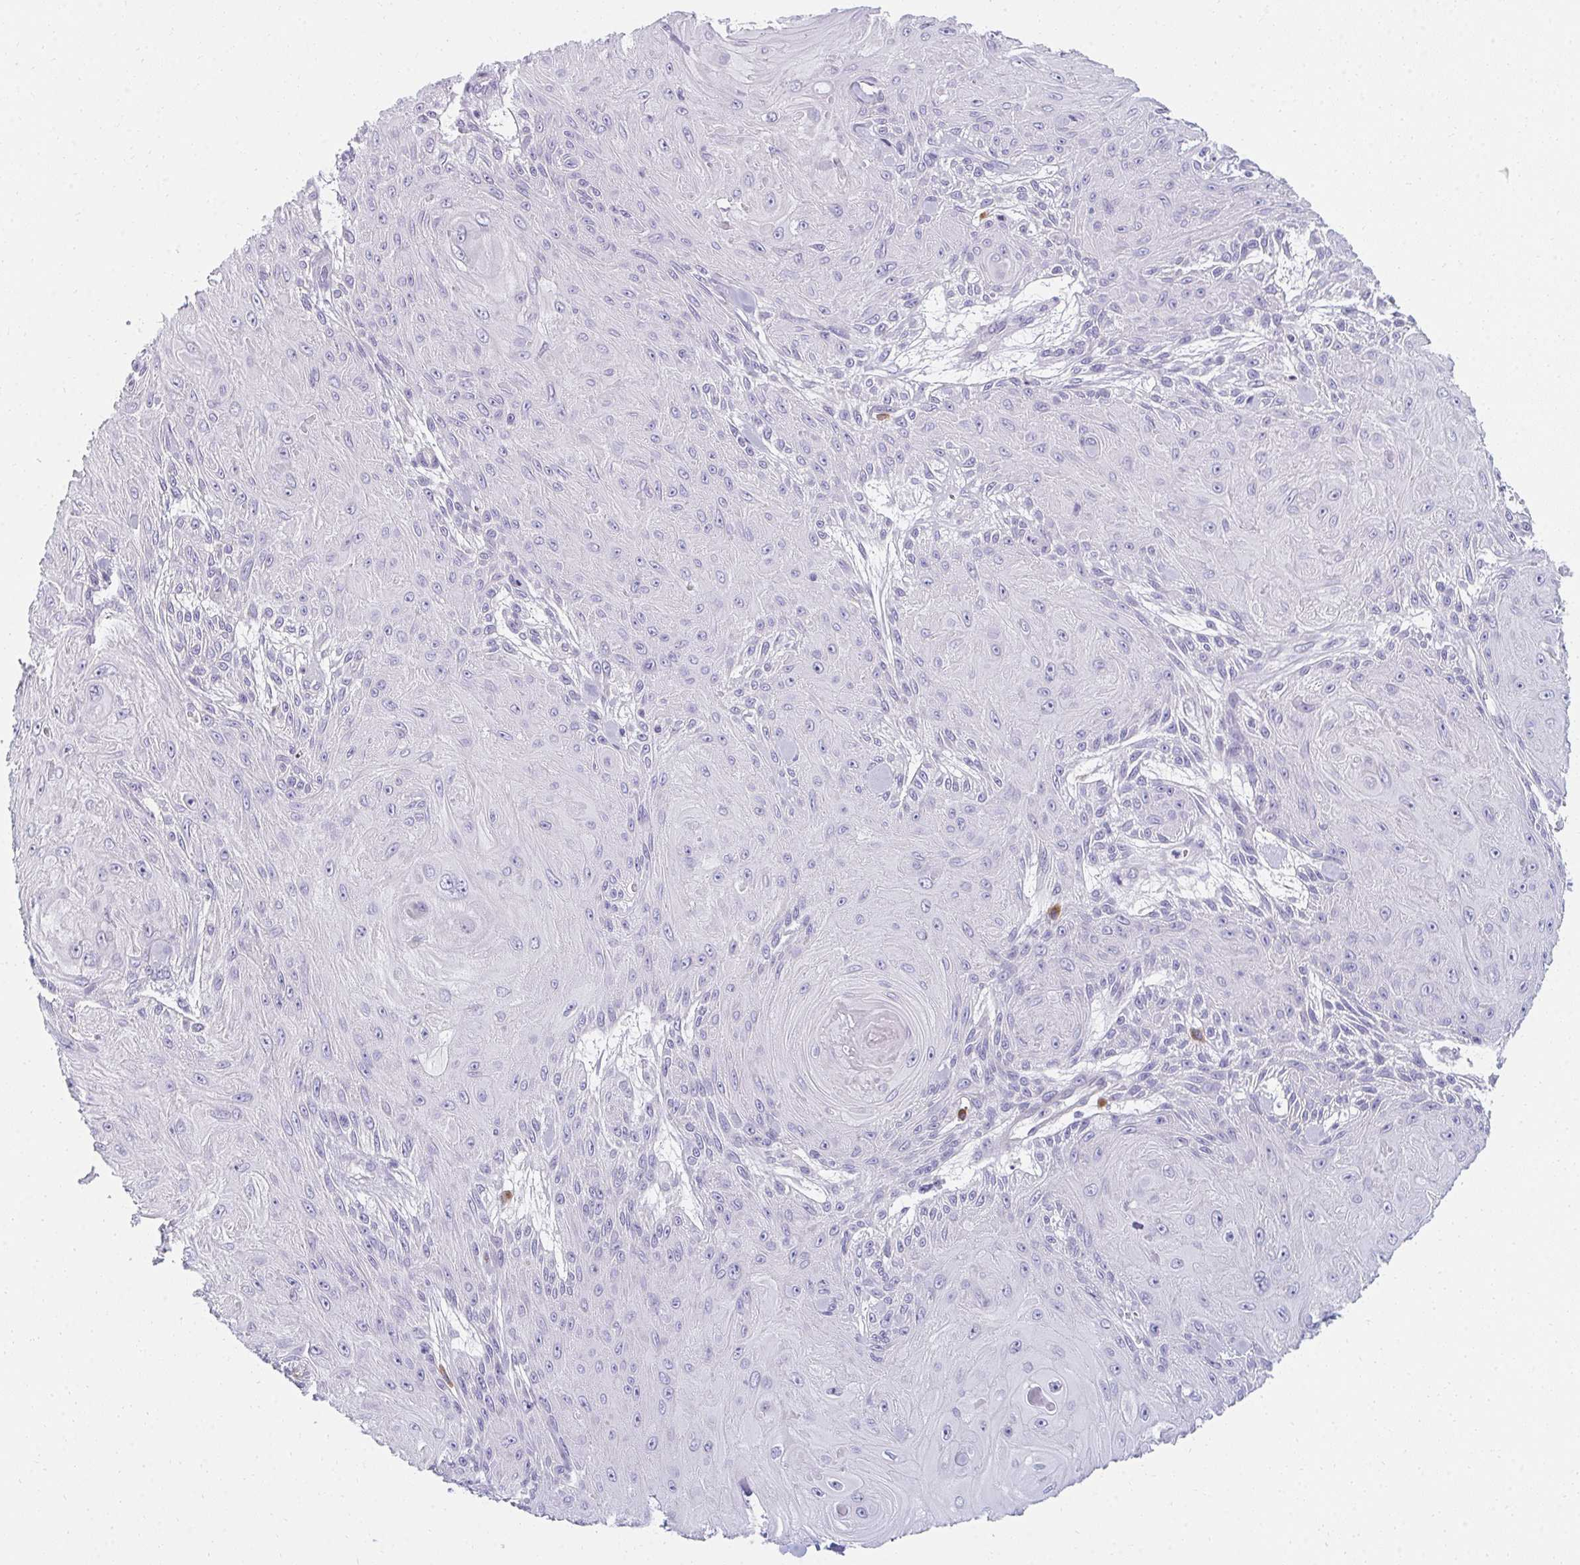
{"staining": {"intensity": "negative", "quantity": "none", "location": "none"}, "tissue": "skin cancer", "cell_type": "Tumor cells", "image_type": "cancer", "snomed": [{"axis": "morphology", "description": "Squamous cell carcinoma, NOS"}, {"axis": "topography", "description": "Skin"}], "caption": "Immunohistochemical staining of skin cancer demonstrates no significant expression in tumor cells.", "gene": "EIF1AD", "patient": {"sex": "male", "age": 88}}